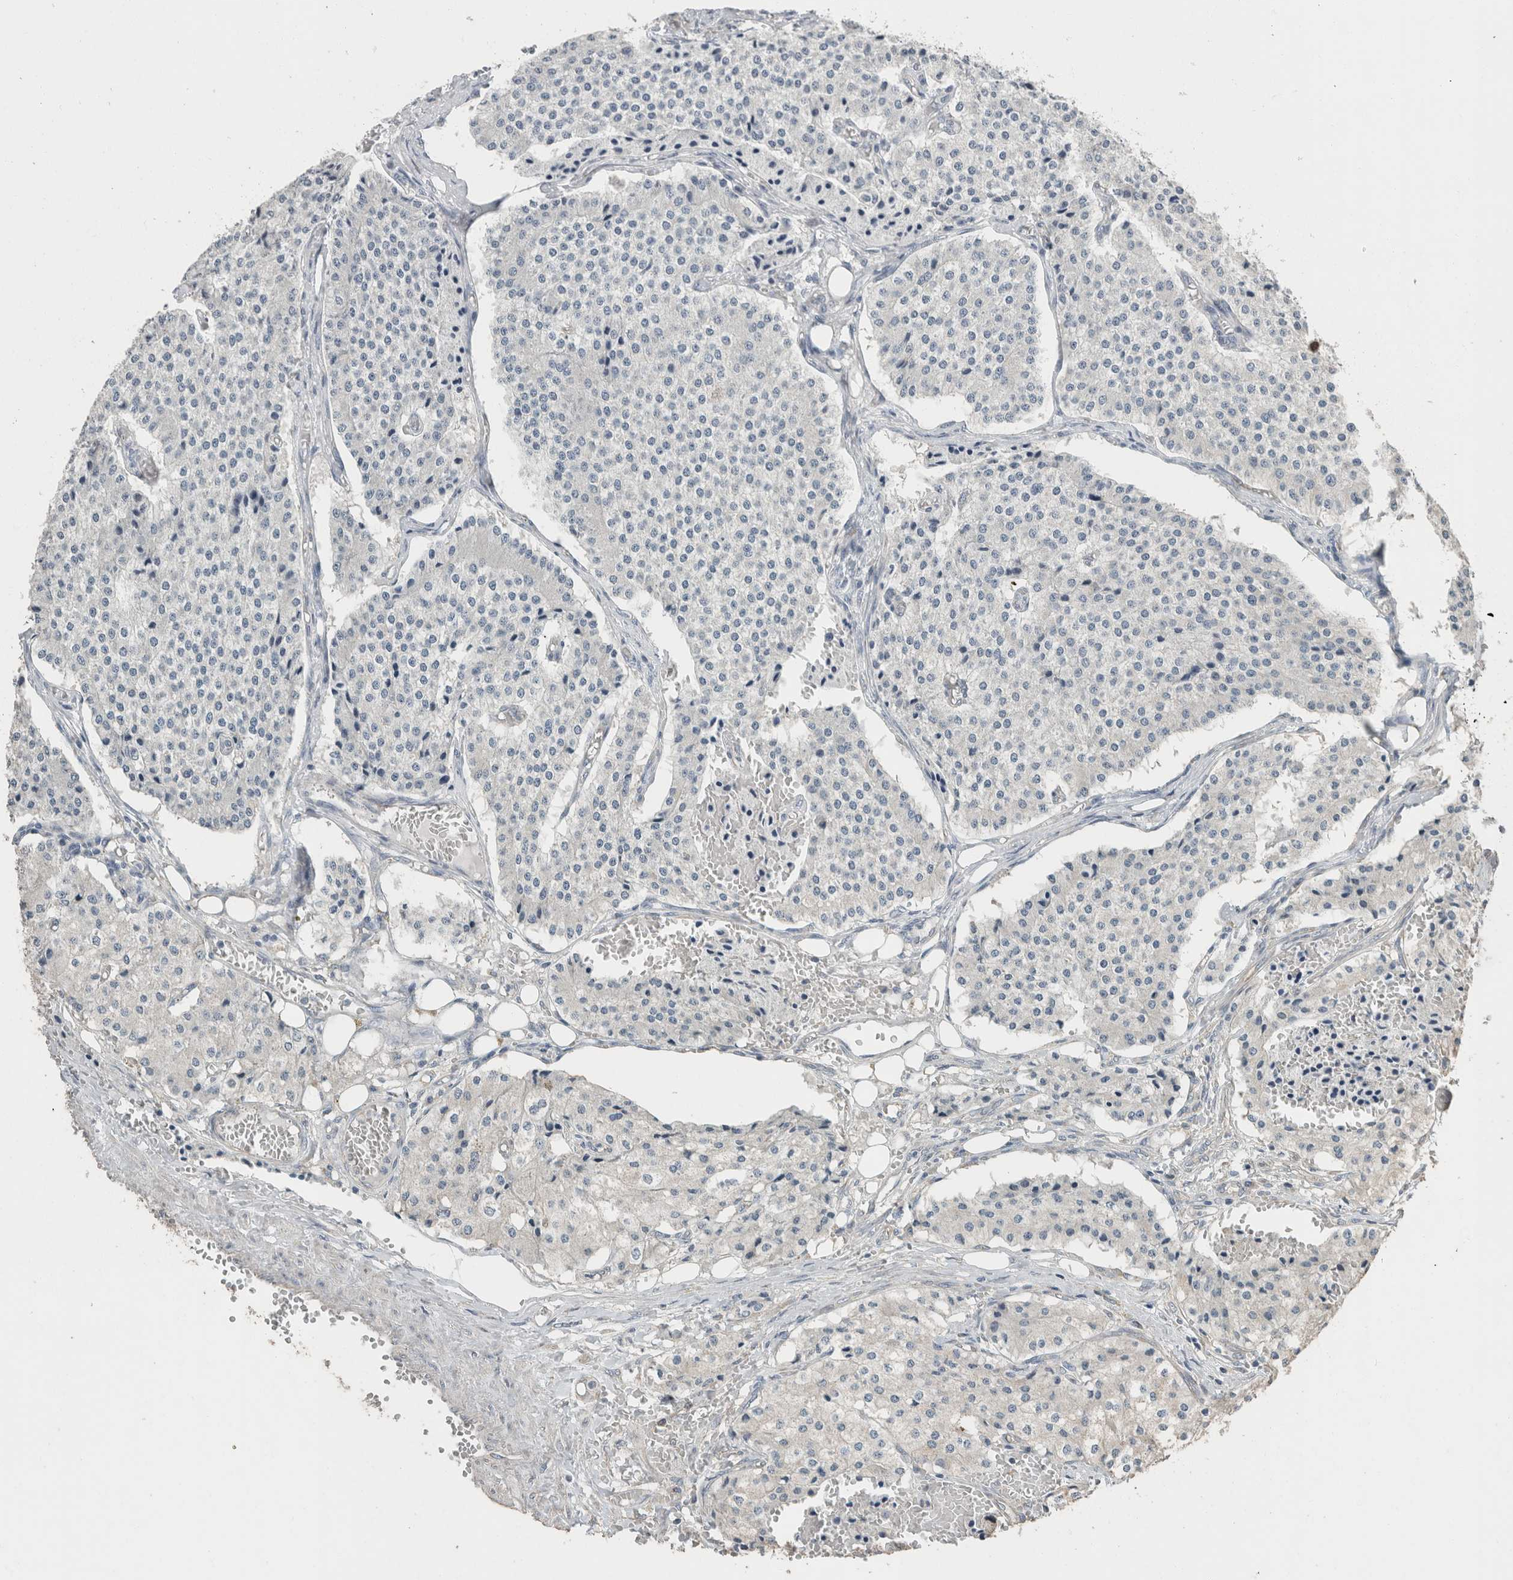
{"staining": {"intensity": "negative", "quantity": "none", "location": "none"}, "tissue": "carcinoid", "cell_type": "Tumor cells", "image_type": "cancer", "snomed": [{"axis": "morphology", "description": "Carcinoid, malignant, NOS"}, {"axis": "topography", "description": "Colon"}], "caption": "High magnification brightfield microscopy of carcinoid stained with DAB (brown) and counterstained with hematoxylin (blue): tumor cells show no significant staining.", "gene": "ACVR2B", "patient": {"sex": "female", "age": 52}}